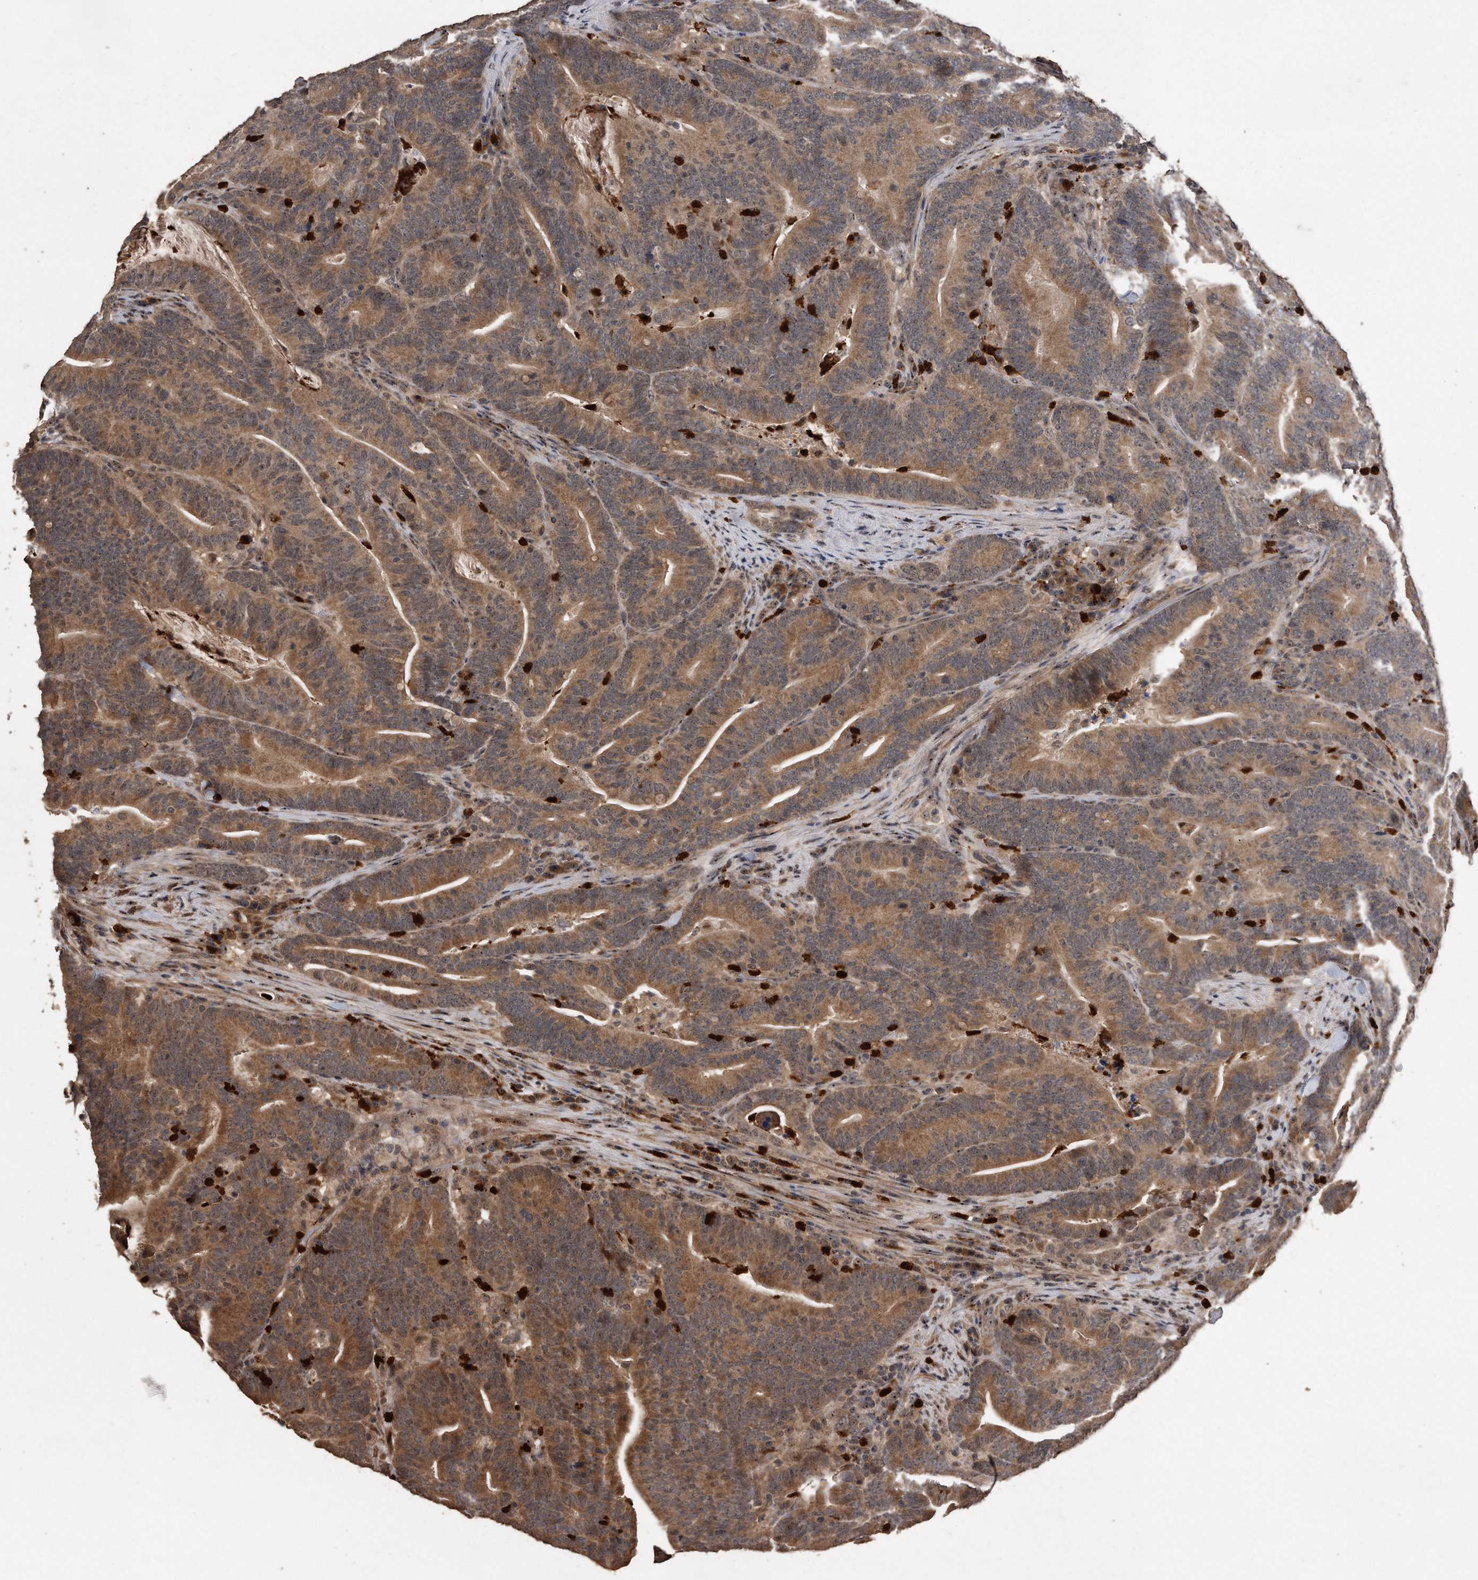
{"staining": {"intensity": "moderate", "quantity": ">75%", "location": "cytoplasmic/membranous,nuclear"}, "tissue": "colorectal cancer", "cell_type": "Tumor cells", "image_type": "cancer", "snomed": [{"axis": "morphology", "description": "Adenocarcinoma, NOS"}, {"axis": "topography", "description": "Colon"}], "caption": "Immunohistochemical staining of human colorectal cancer displays medium levels of moderate cytoplasmic/membranous and nuclear protein expression in about >75% of tumor cells. (Brightfield microscopy of DAB IHC at high magnification).", "gene": "PELO", "patient": {"sex": "female", "age": 66}}